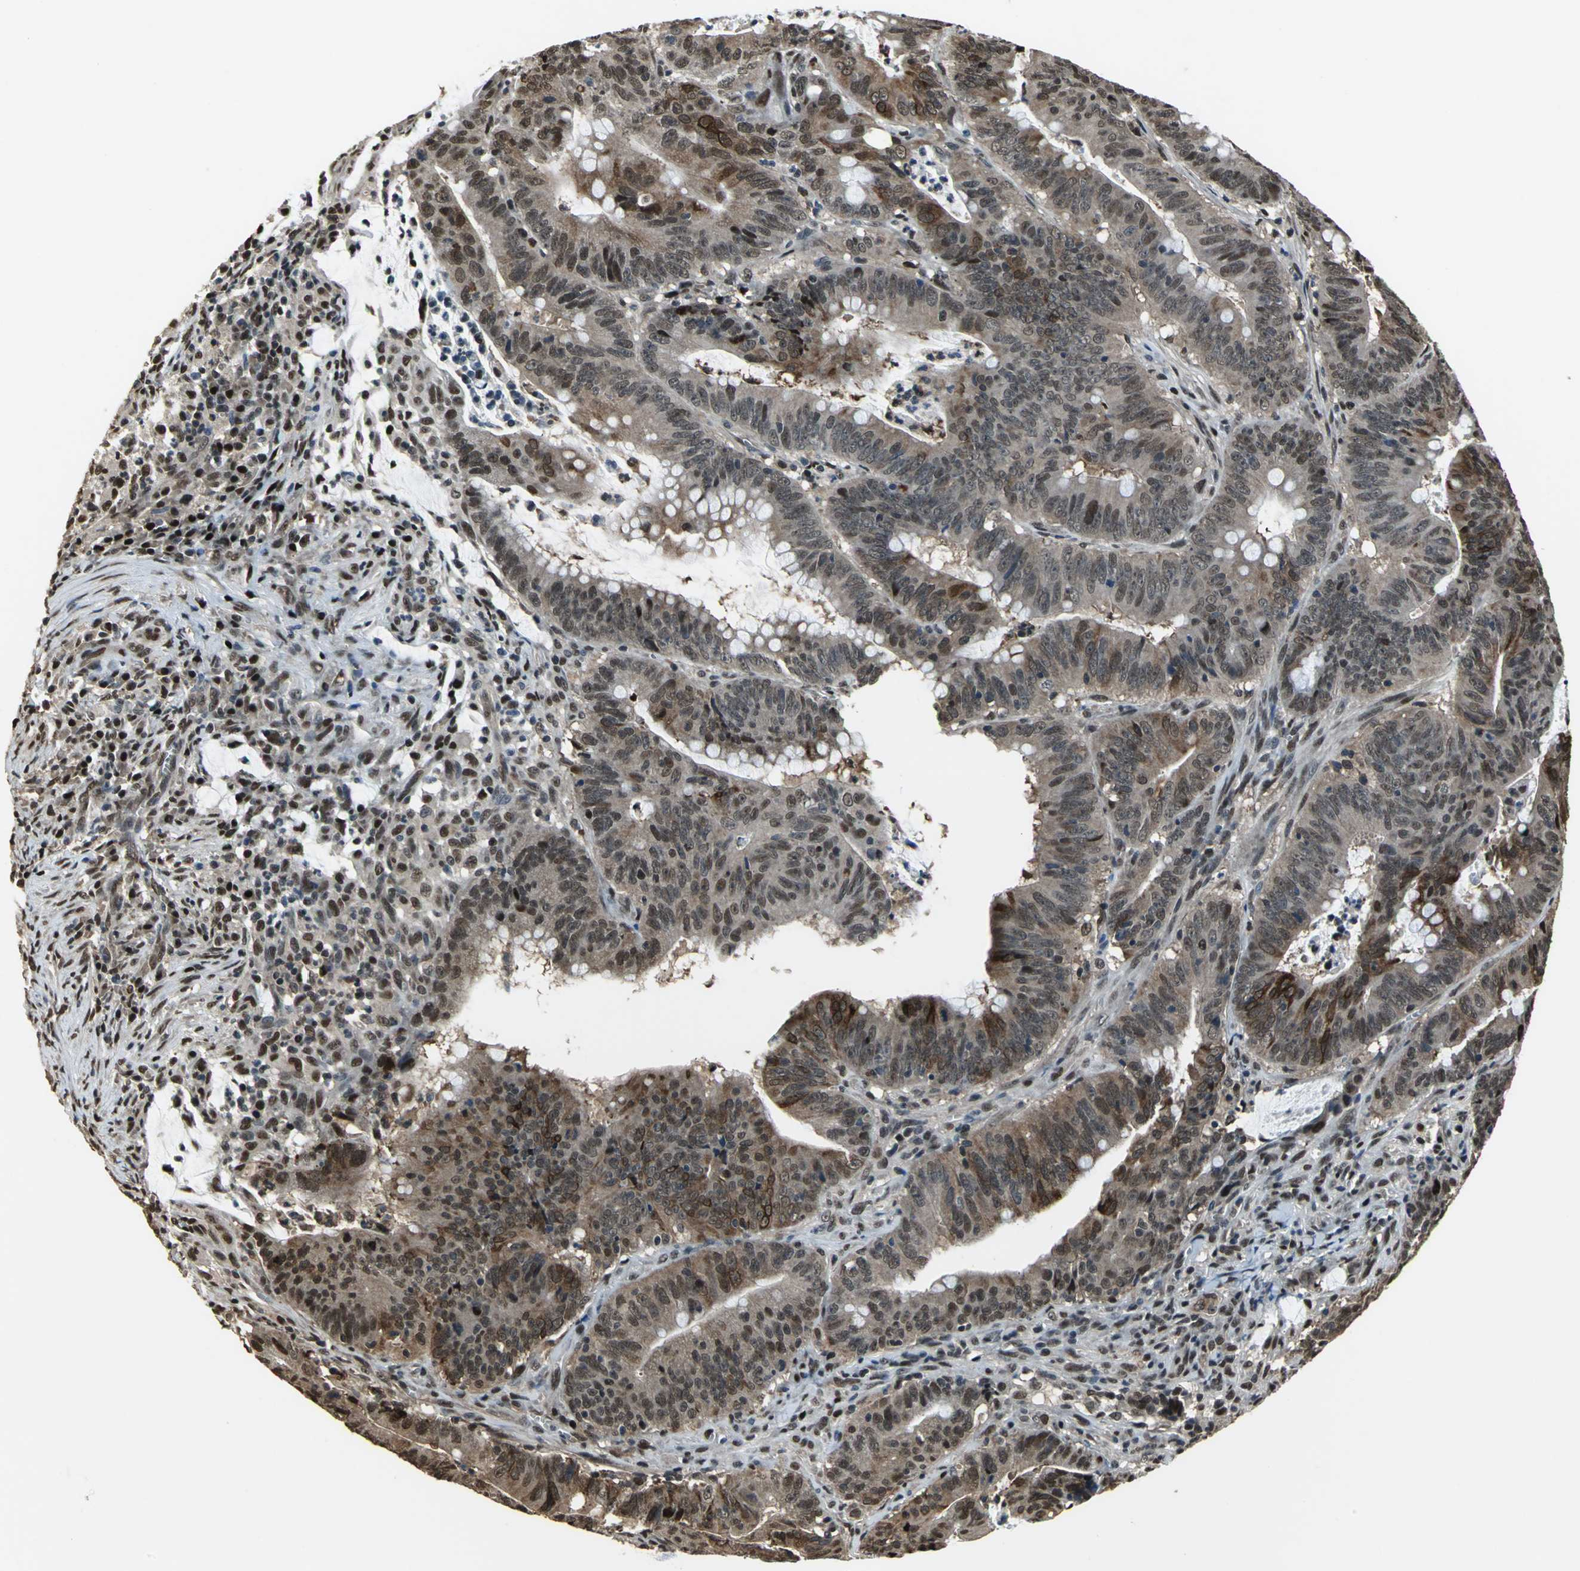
{"staining": {"intensity": "moderate", "quantity": "25%-75%", "location": "cytoplasmic/membranous,nuclear"}, "tissue": "colorectal cancer", "cell_type": "Tumor cells", "image_type": "cancer", "snomed": [{"axis": "morphology", "description": "Adenocarcinoma, NOS"}, {"axis": "topography", "description": "Colon"}], "caption": "Colorectal adenocarcinoma tissue reveals moderate cytoplasmic/membranous and nuclear expression in about 25%-75% of tumor cells (brown staining indicates protein expression, while blue staining denotes nuclei).", "gene": "MIS18BP1", "patient": {"sex": "male", "age": 45}}